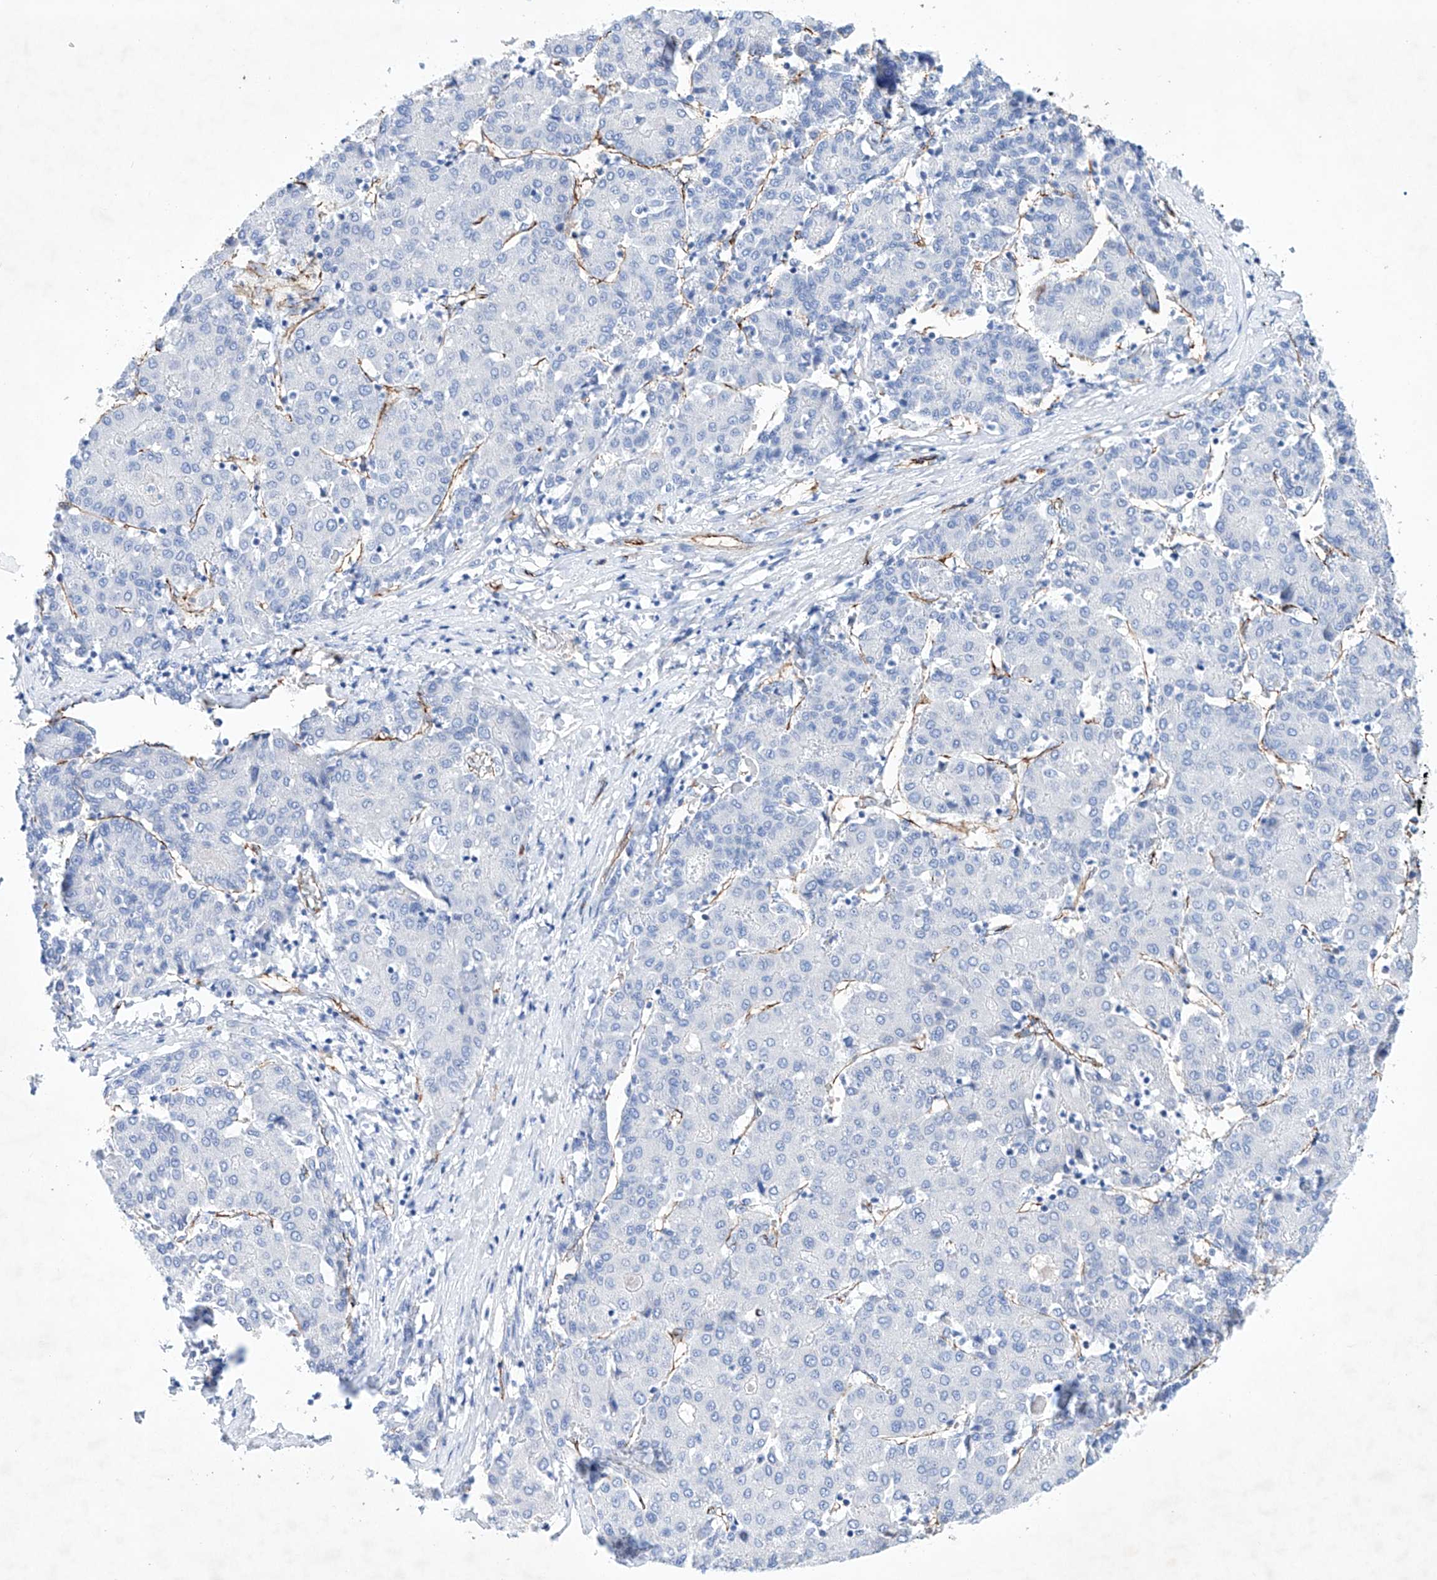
{"staining": {"intensity": "negative", "quantity": "none", "location": "none"}, "tissue": "liver cancer", "cell_type": "Tumor cells", "image_type": "cancer", "snomed": [{"axis": "morphology", "description": "Carcinoma, Hepatocellular, NOS"}, {"axis": "topography", "description": "Liver"}], "caption": "The IHC histopathology image has no significant positivity in tumor cells of liver cancer tissue.", "gene": "ETV7", "patient": {"sex": "male", "age": 65}}